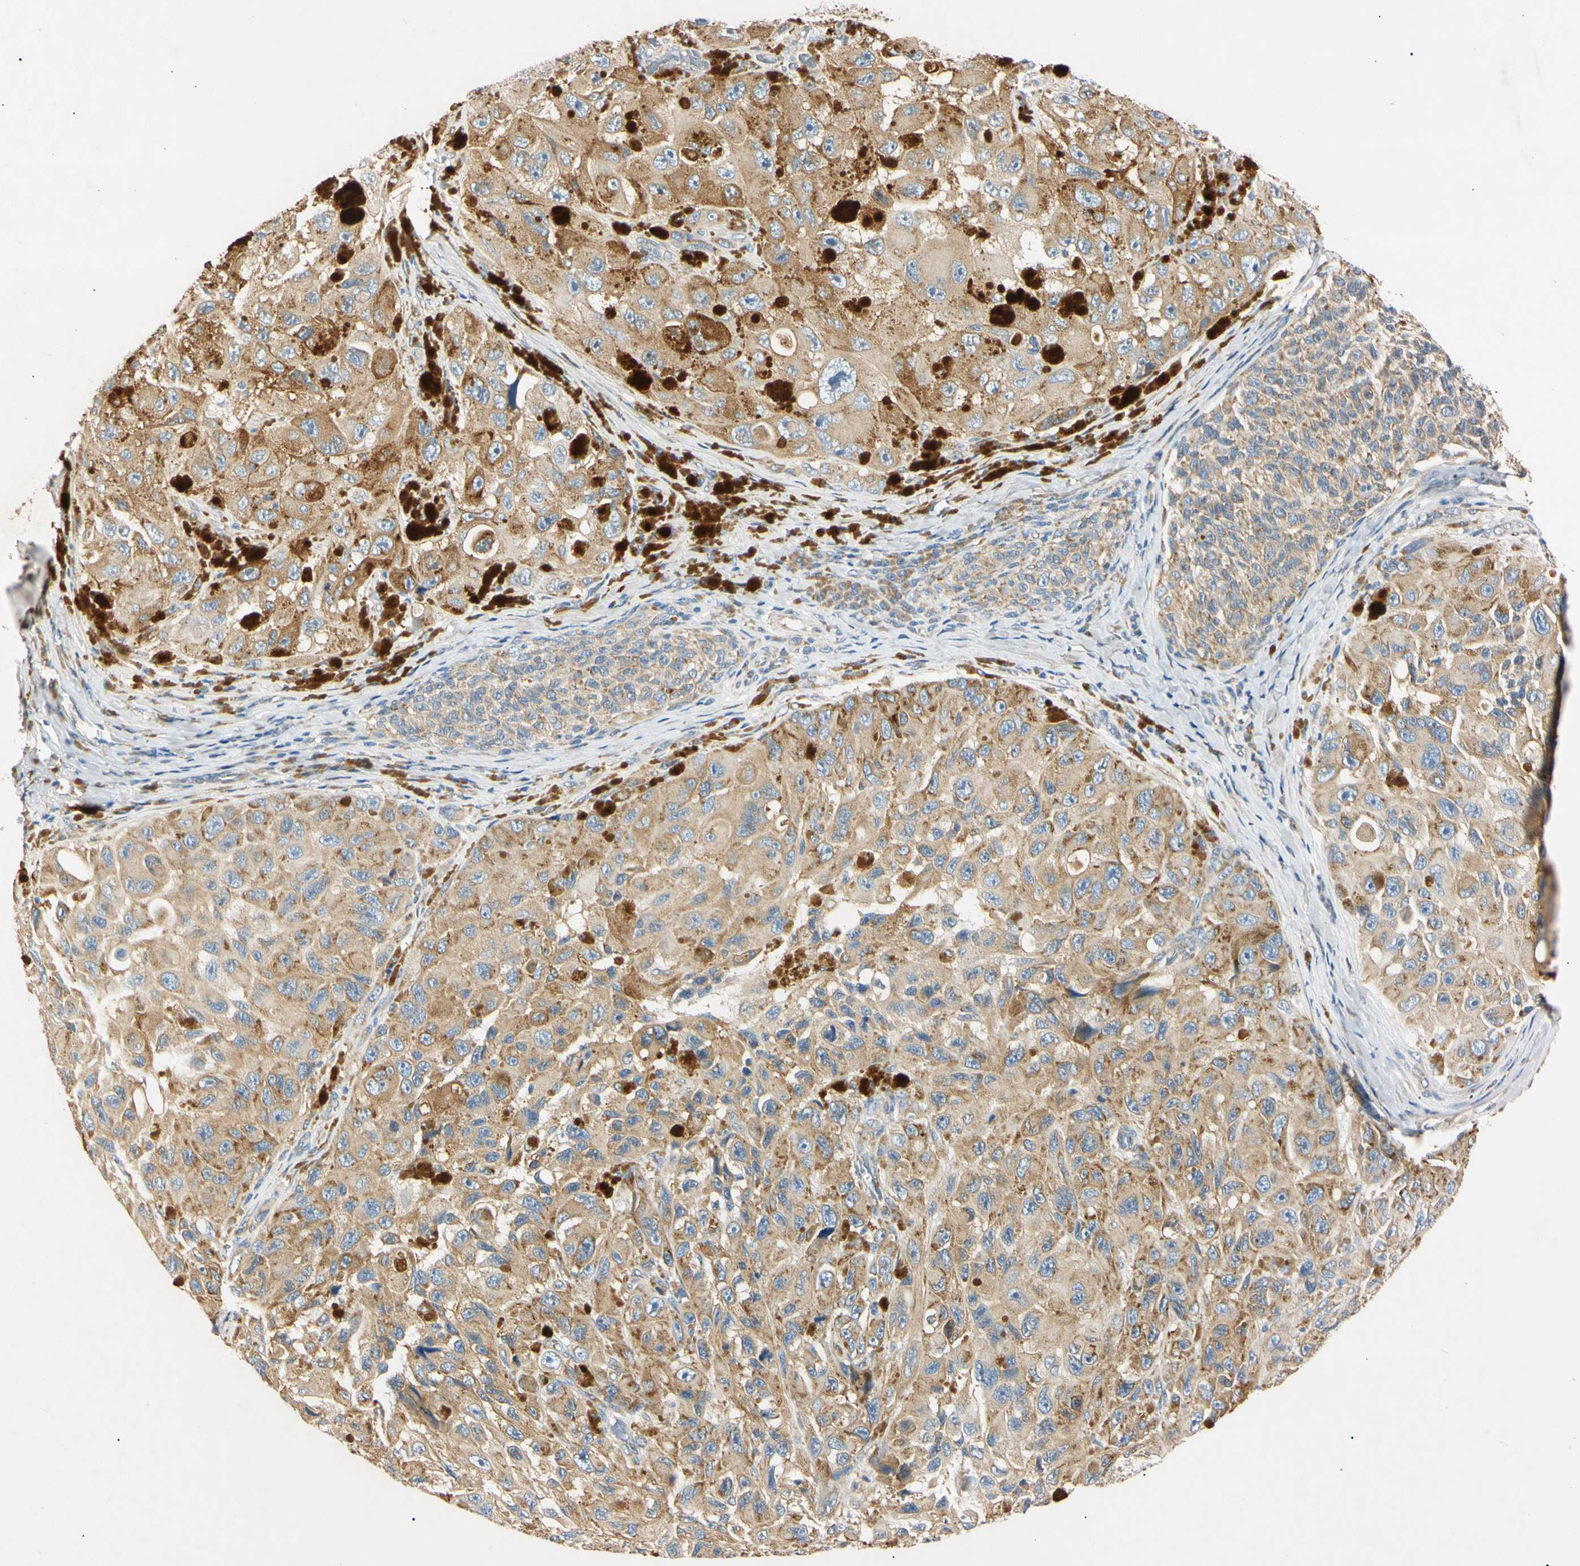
{"staining": {"intensity": "moderate", "quantity": ">75%", "location": "cytoplasmic/membranous"}, "tissue": "melanoma", "cell_type": "Tumor cells", "image_type": "cancer", "snomed": [{"axis": "morphology", "description": "Malignant melanoma, NOS"}, {"axis": "topography", "description": "Skin"}], "caption": "DAB (3,3'-diaminobenzidine) immunohistochemical staining of melanoma reveals moderate cytoplasmic/membranous protein staining in approximately >75% of tumor cells.", "gene": "DNAJB12", "patient": {"sex": "female", "age": 73}}